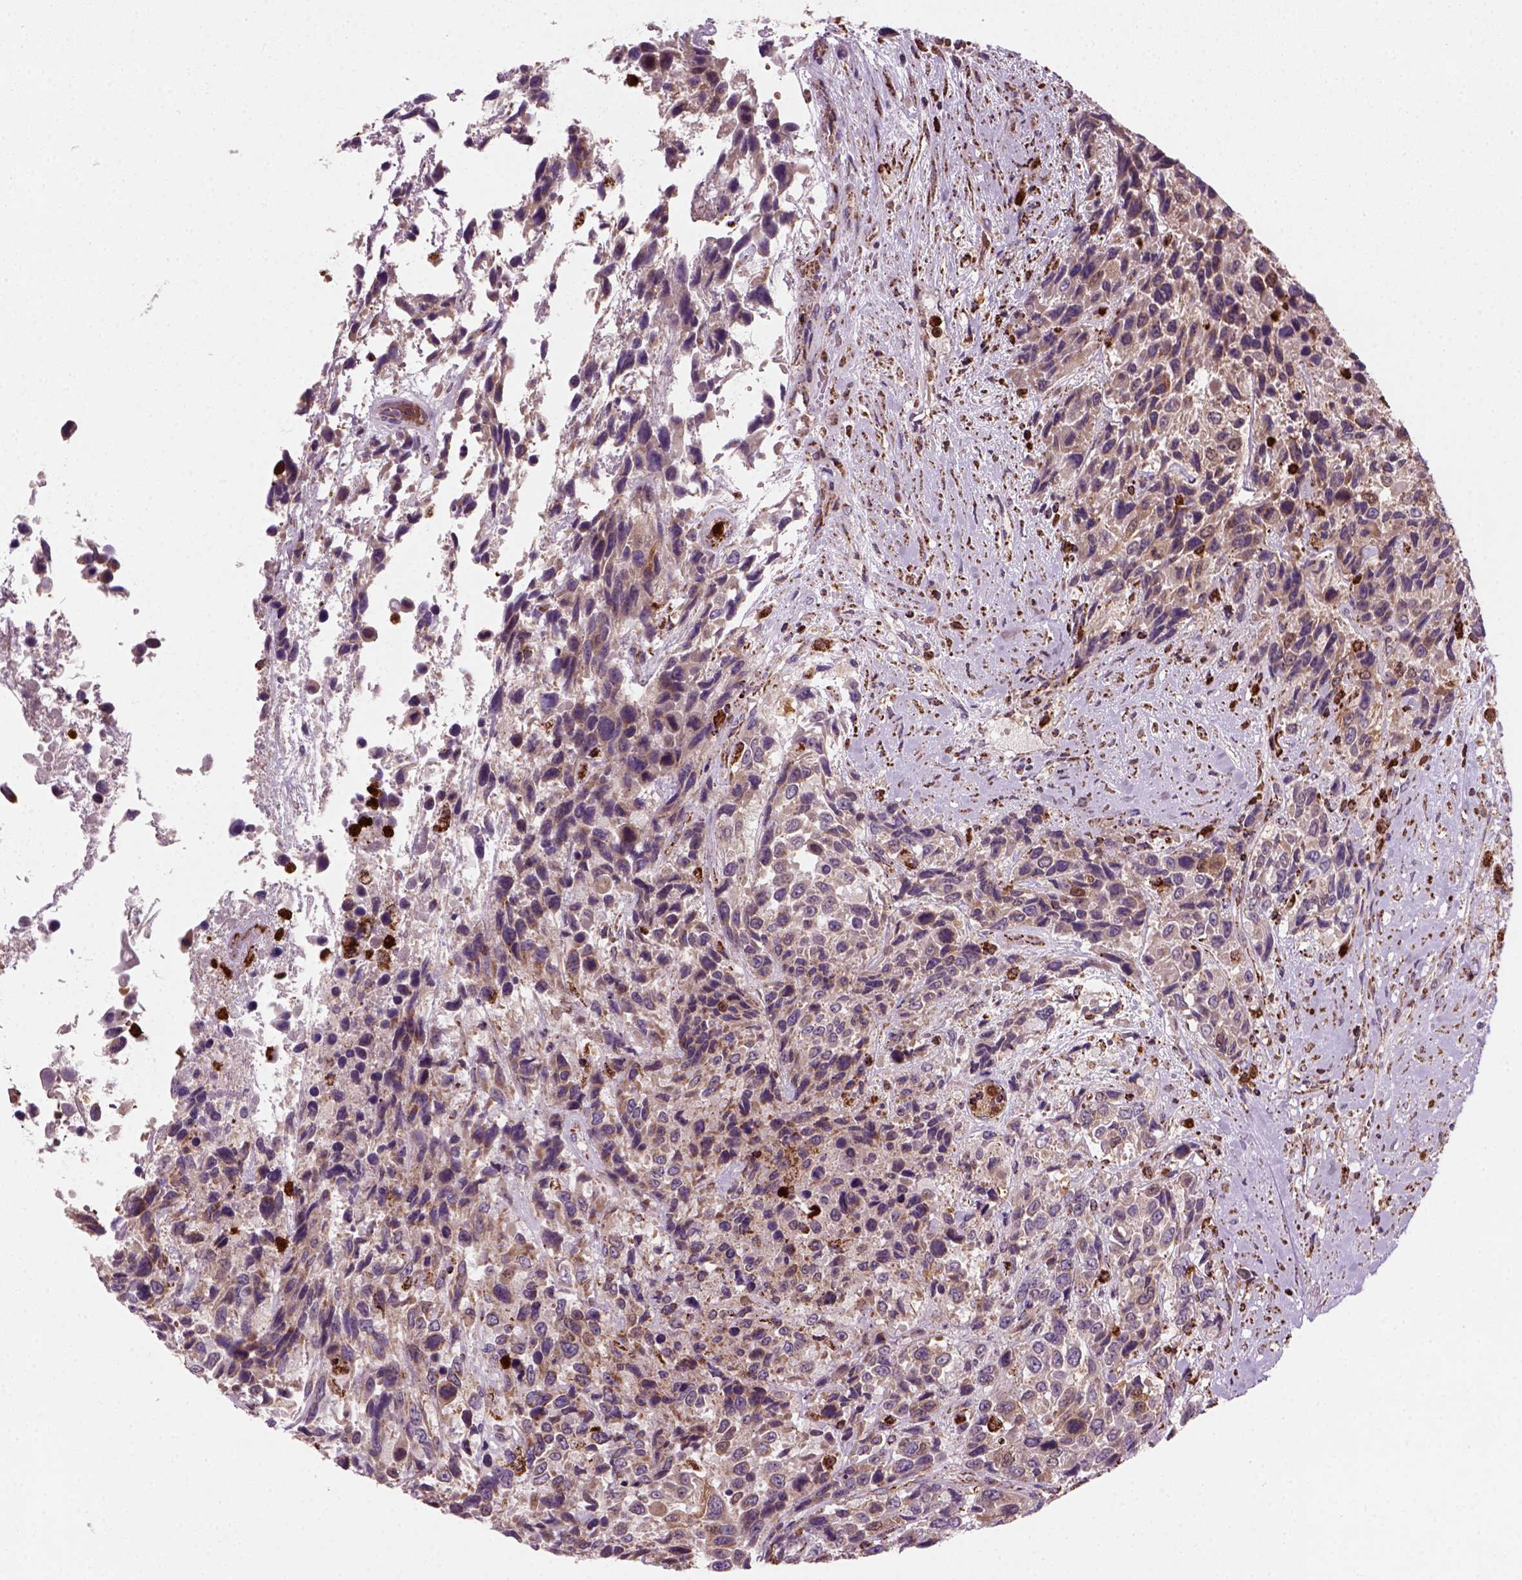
{"staining": {"intensity": "weak", "quantity": ">75%", "location": "cytoplasmic/membranous"}, "tissue": "urothelial cancer", "cell_type": "Tumor cells", "image_type": "cancer", "snomed": [{"axis": "morphology", "description": "Urothelial carcinoma, High grade"}, {"axis": "topography", "description": "Urinary bladder"}], "caption": "Urothelial cancer tissue reveals weak cytoplasmic/membranous positivity in approximately >75% of tumor cells, visualized by immunohistochemistry.", "gene": "NUDT16L1", "patient": {"sex": "female", "age": 70}}